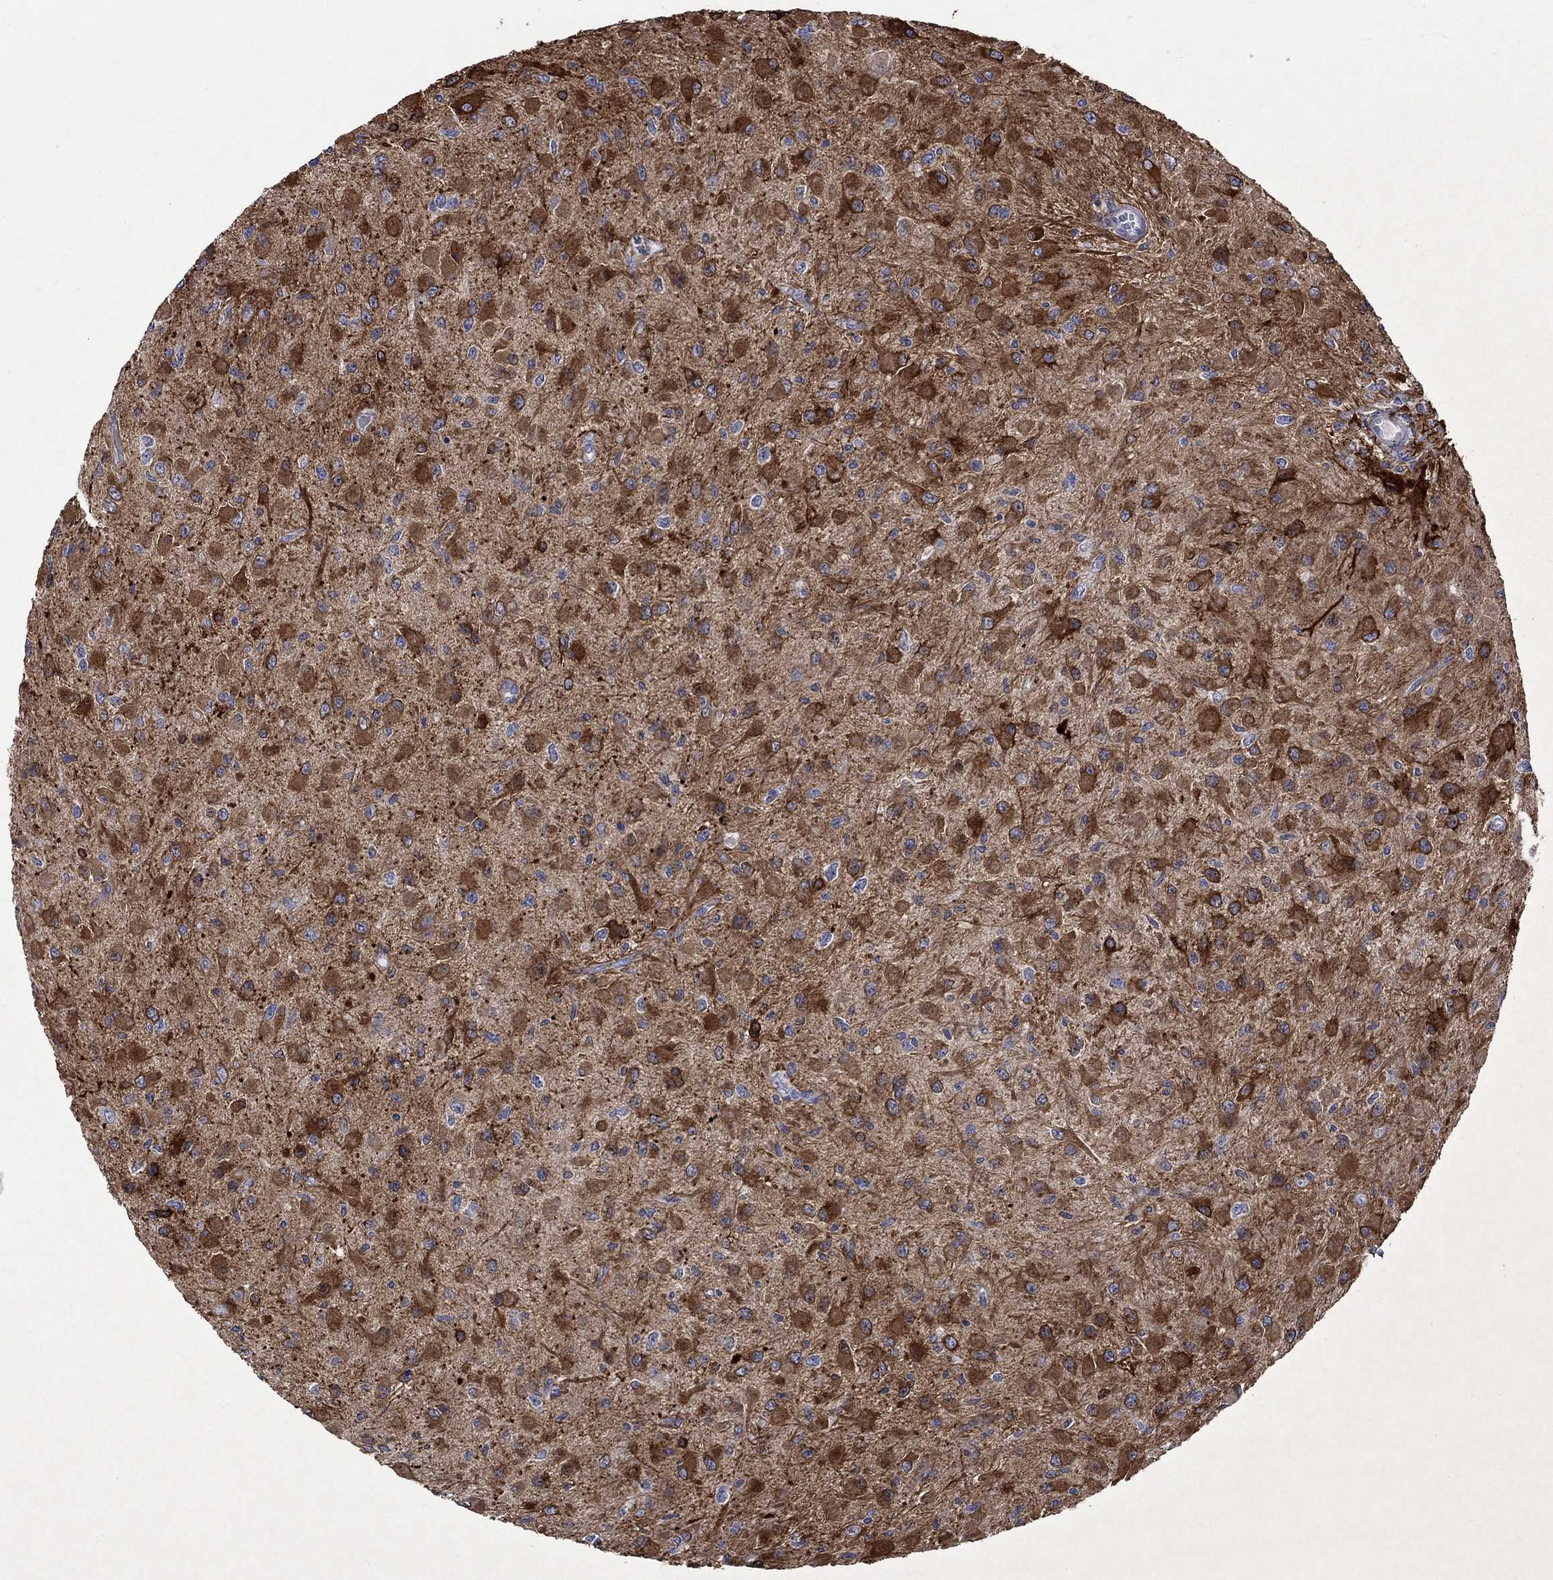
{"staining": {"intensity": "strong", "quantity": "25%-75%", "location": "cytoplasmic/membranous"}, "tissue": "glioma", "cell_type": "Tumor cells", "image_type": "cancer", "snomed": [{"axis": "morphology", "description": "Glioma, malignant, High grade"}, {"axis": "topography", "description": "Cerebral cortex"}], "caption": "Tumor cells reveal high levels of strong cytoplasmic/membranous positivity in about 25%-75% of cells in human glioma.", "gene": "CRYAB", "patient": {"sex": "male", "age": 35}}